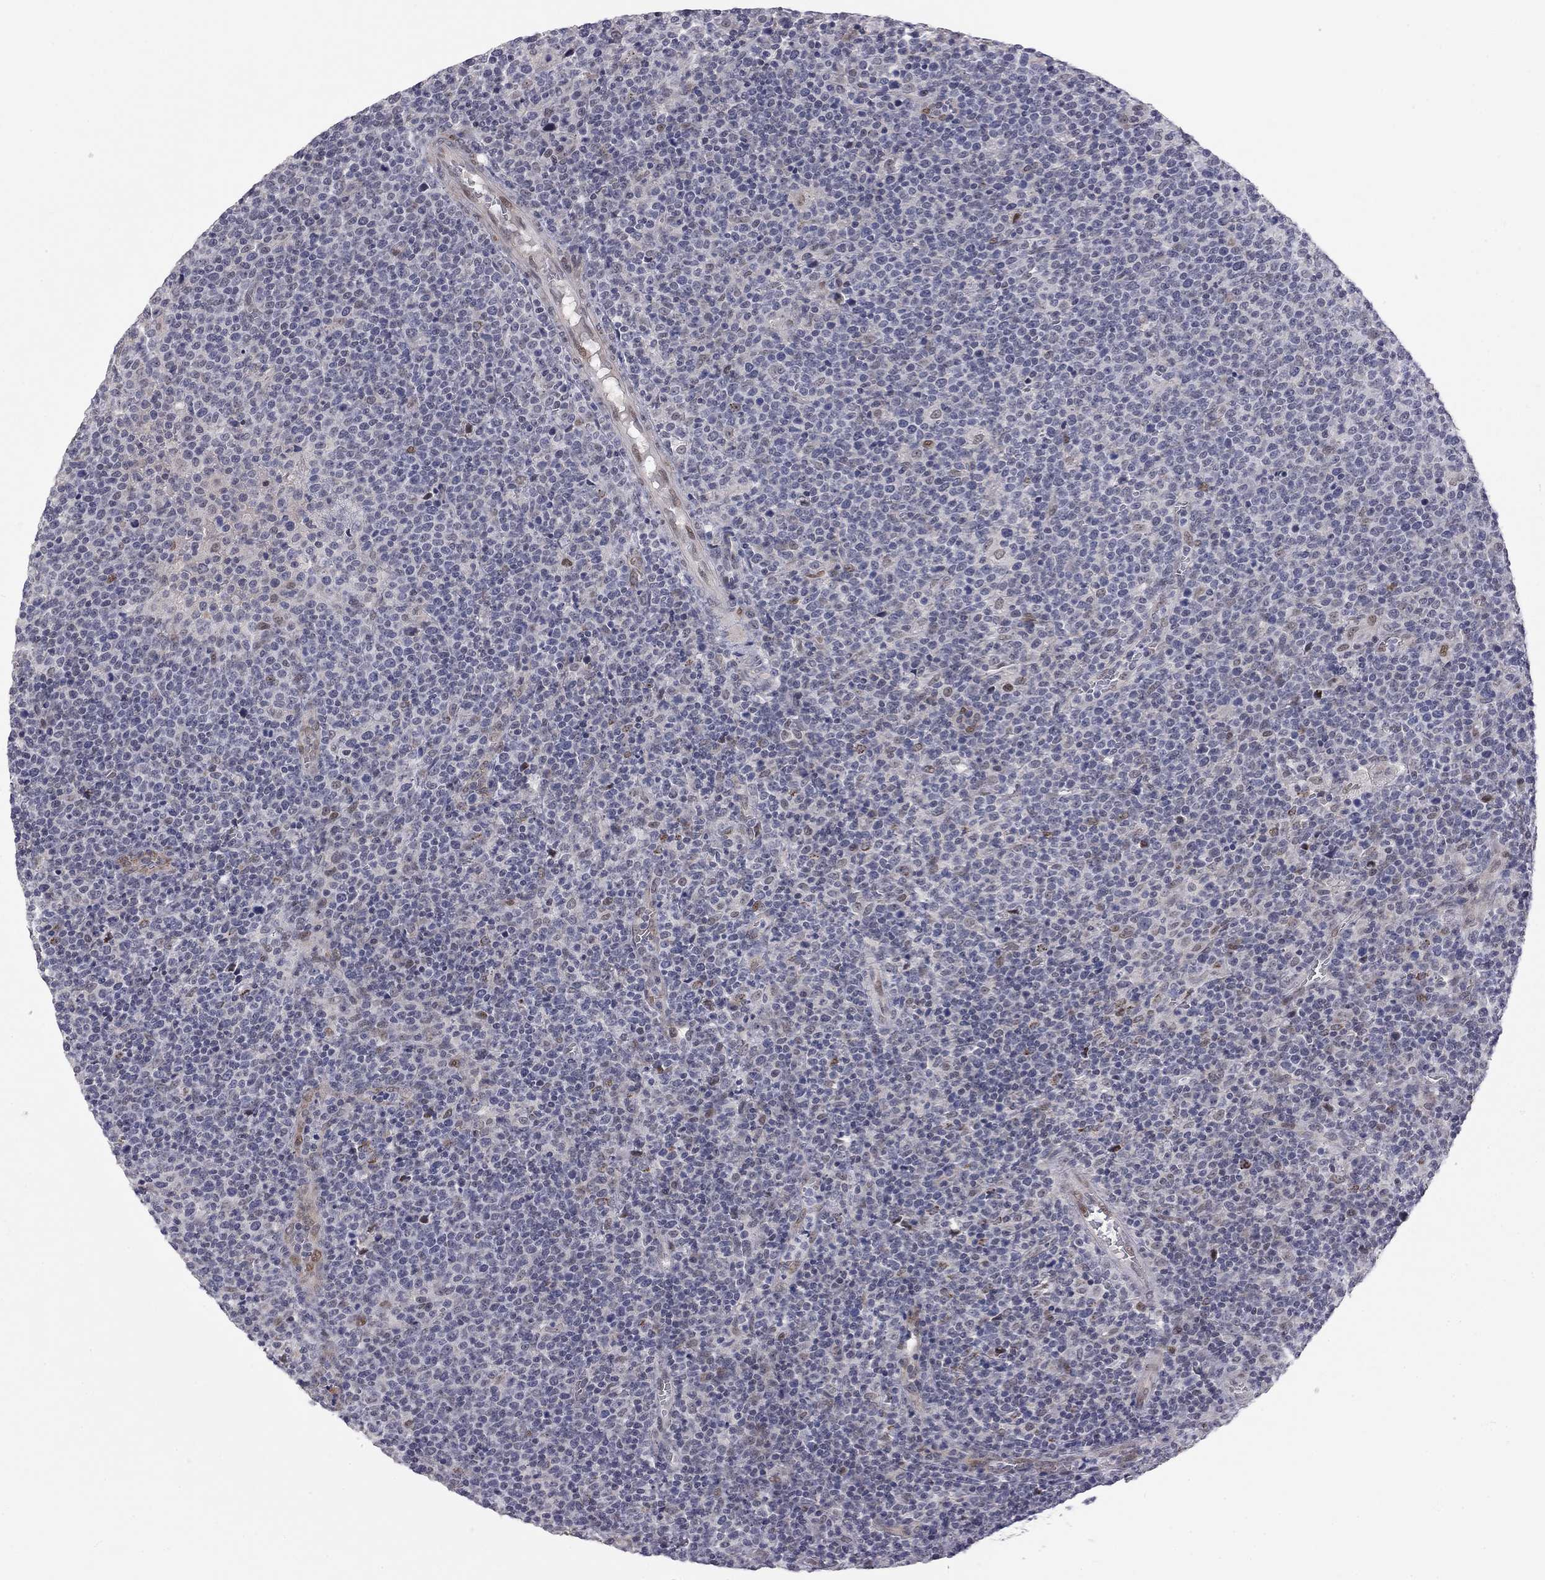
{"staining": {"intensity": "negative", "quantity": "none", "location": "none"}, "tissue": "lymphoma", "cell_type": "Tumor cells", "image_type": "cancer", "snomed": [{"axis": "morphology", "description": "Malignant lymphoma, non-Hodgkin's type, High grade"}, {"axis": "topography", "description": "Lymph node"}], "caption": "An IHC image of lymphoma is shown. There is no staining in tumor cells of lymphoma.", "gene": "MC3R", "patient": {"sex": "male", "age": 61}}